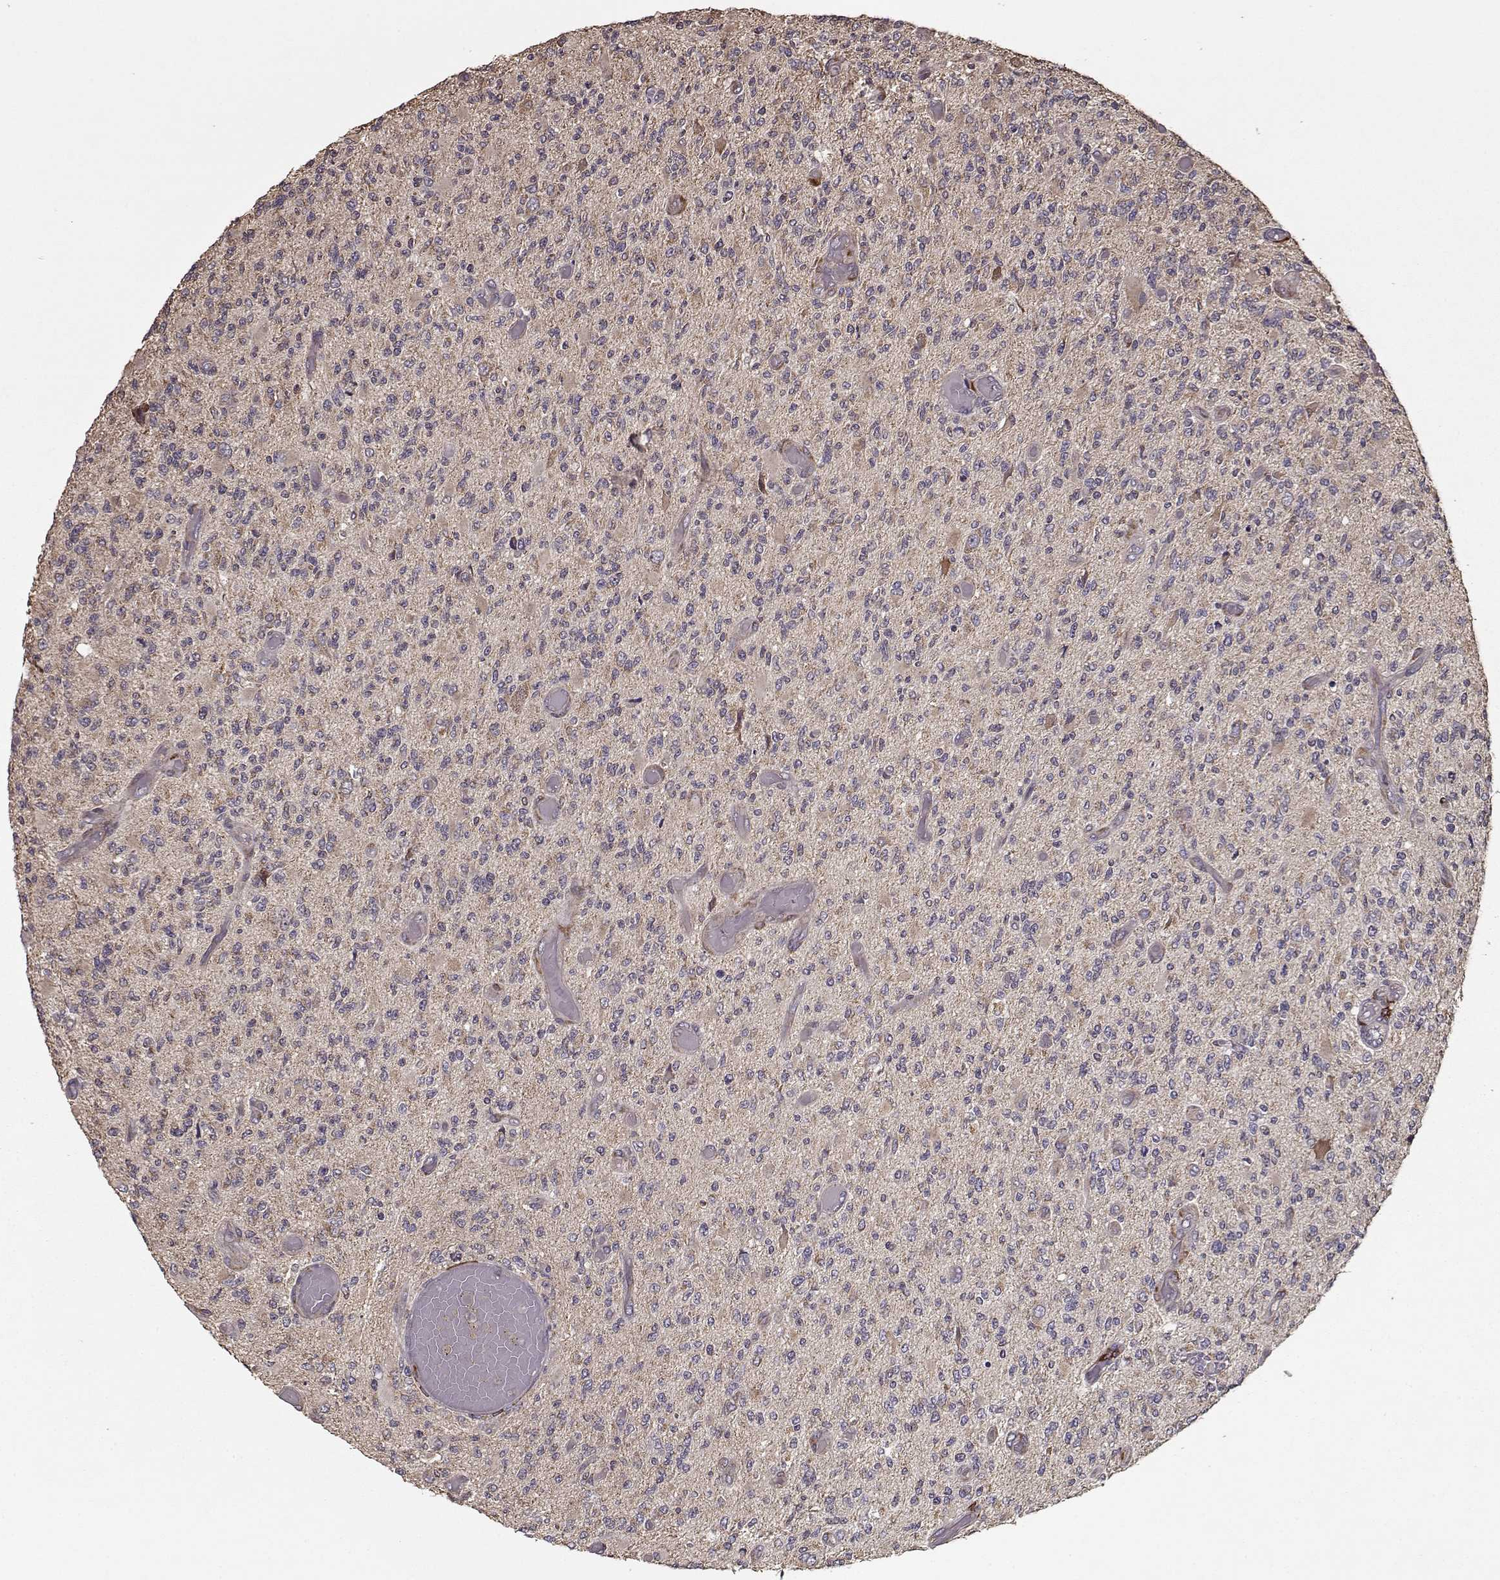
{"staining": {"intensity": "negative", "quantity": "none", "location": "none"}, "tissue": "glioma", "cell_type": "Tumor cells", "image_type": "cancer", "snomed": [{"axis": "morphology", "description": "Glioma, malignant, High grade"}, {"axis": "topography", "description": "Brain"}], "caption": "Human malignant glioma (high-grade) stained for a protein using immunohistochemistry (IHC) reveals no expression in tumor cells.", "gene": "IMMP1L", "patient": {"sex": "female", "age": 63}}